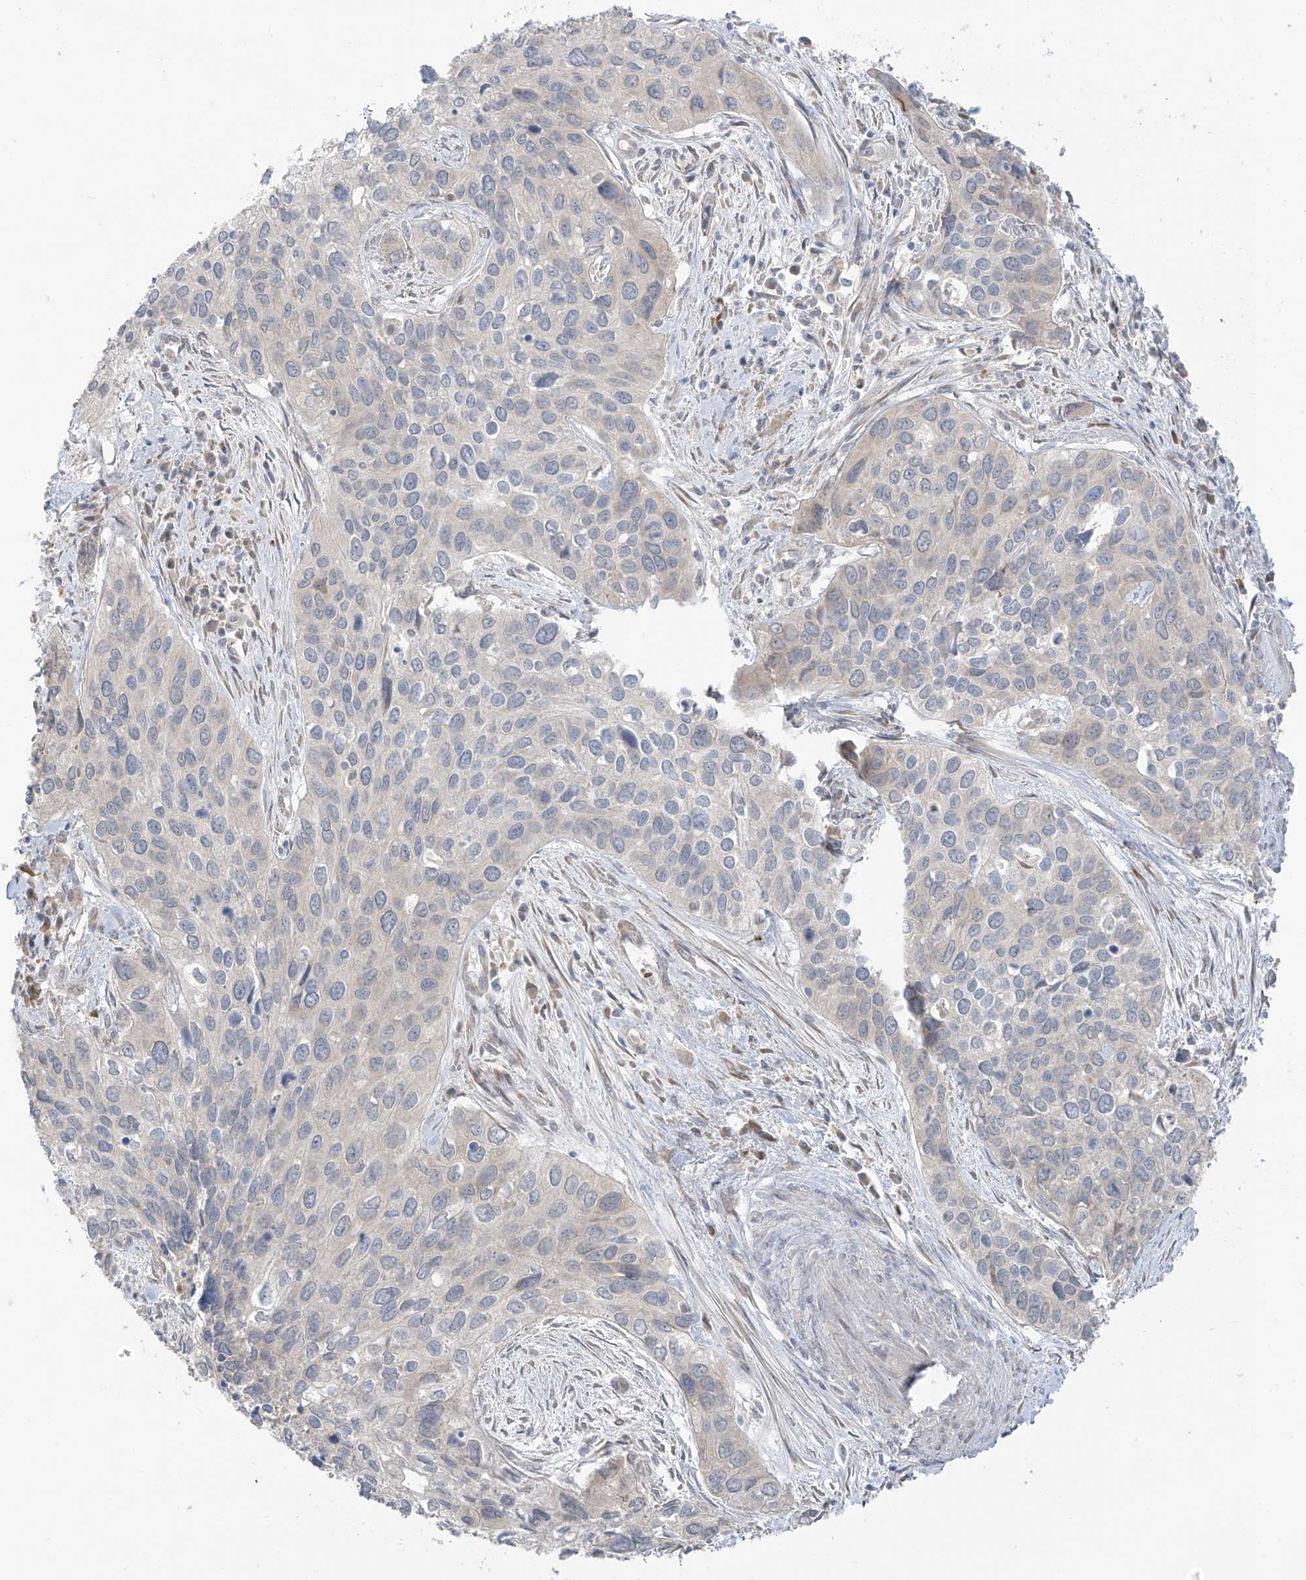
{"staining": {"intensity": "negative", "quantity": "none", "location": "none"}, "tissue": "cervical cancer", "cell_type": "Tumor cells", "image_type": "cancer", "snomed": [{"axis": "morphology", "description": "Squamous cell carcinoma, NOS"}, {"axis": "topography", "description": "Cervix"}], "caption": "High power microscopy histopathology image of an immunohistochemistry image of cervical cancer, revealing no significant positivity in tumor cells.", "gene": "NALCN", "patient": {"sex": "female", "age": 55}}